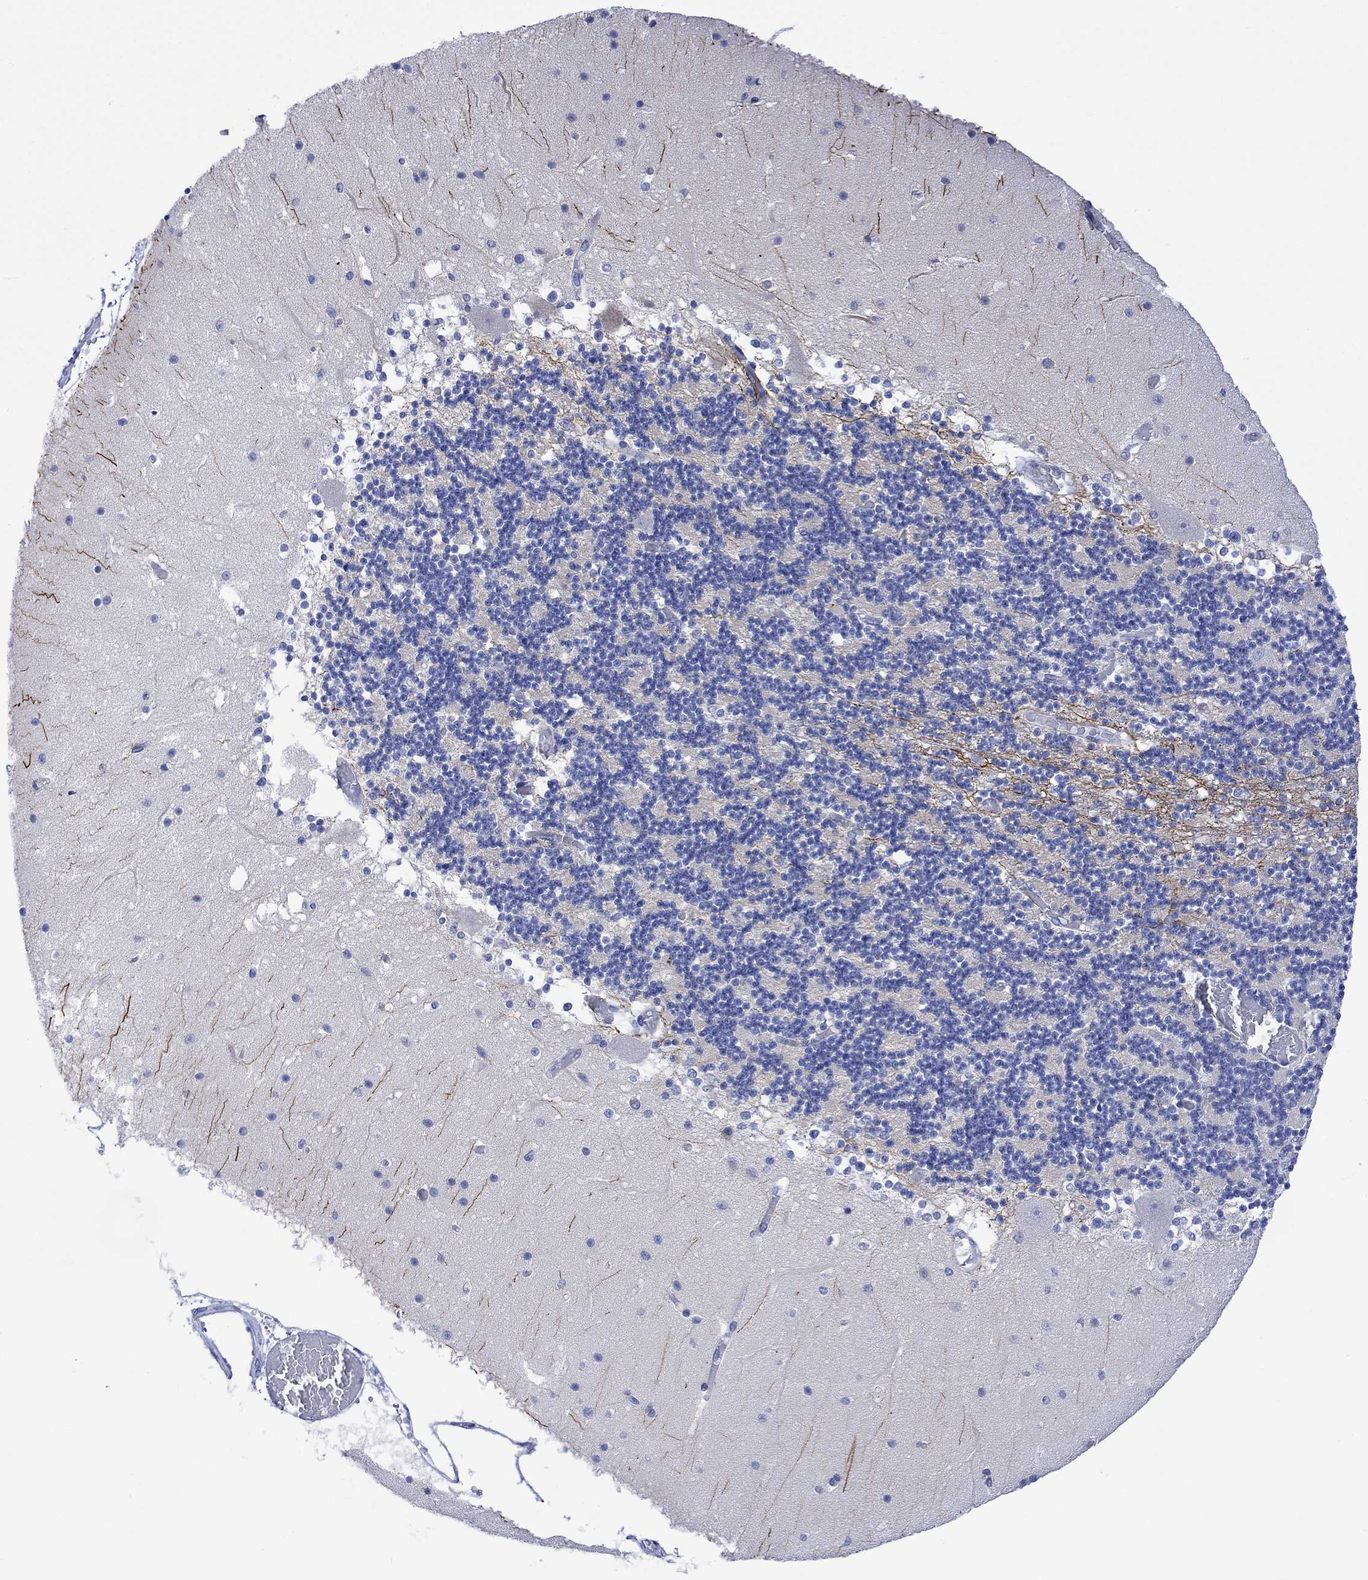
{"staining": {"intensity": "negative", "quantity": "none", "location": "none"}, "tissue": "cerebellum", "cell_type": "Cells in granular layer", "image_type": "normal", "snomed": [{"axis": "morphology", "description": "Normal tissue, NOS"}, {"axis": "topography", "description": "Cerebellum"}], "caption": "High magnification brightfield microscopy of benign cerebellum stained with DAB (3,3'-diaminobenzidine) (brown) and counterstained with hematoxylin (blue): cells in granular layer show no significant positivity. (DAB IHC, high magnification).", "gene": "ARSK", "patient": {"sex": "female", "age": 28}}